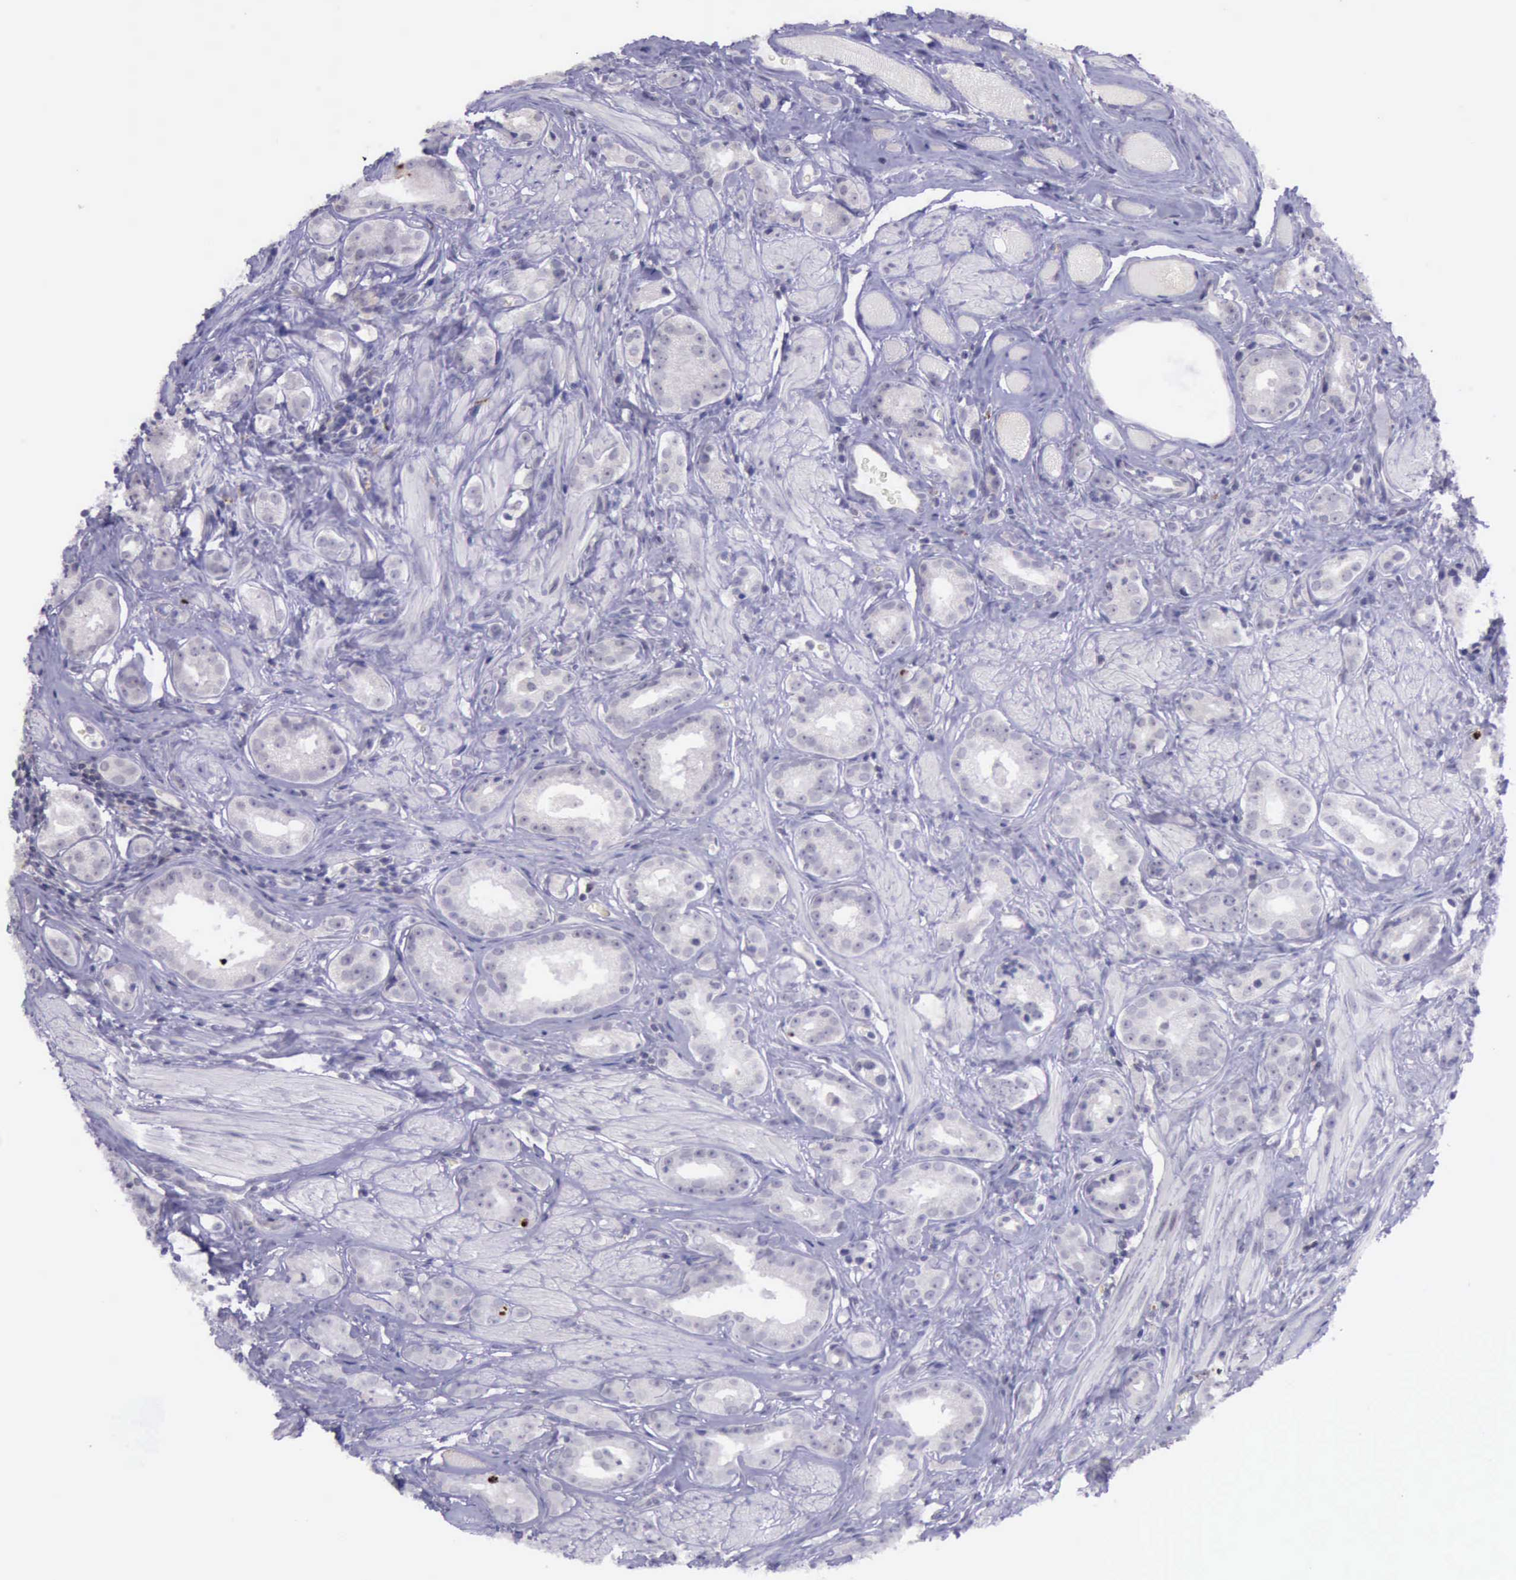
{"staining": {"intensity": "strong", "quantity": "<25%", "location": "nuclear"}, "tissue": "prostate cancer", "cell_type": "Tumor cells", "image_type": "cancer", "snomed": [{"axis": "morphology", "description": "Adenocarcinoma, Medium grade"}, {"axis": "topography", "description": "Prostate"}], "caption": "Prostate cancer (medium-grade adenocarcinoma) stained with a protein marker exhibits strong staining in tumor cells.", "gene": "PARP1", "patient": {"sex": "male", "age": 53}}